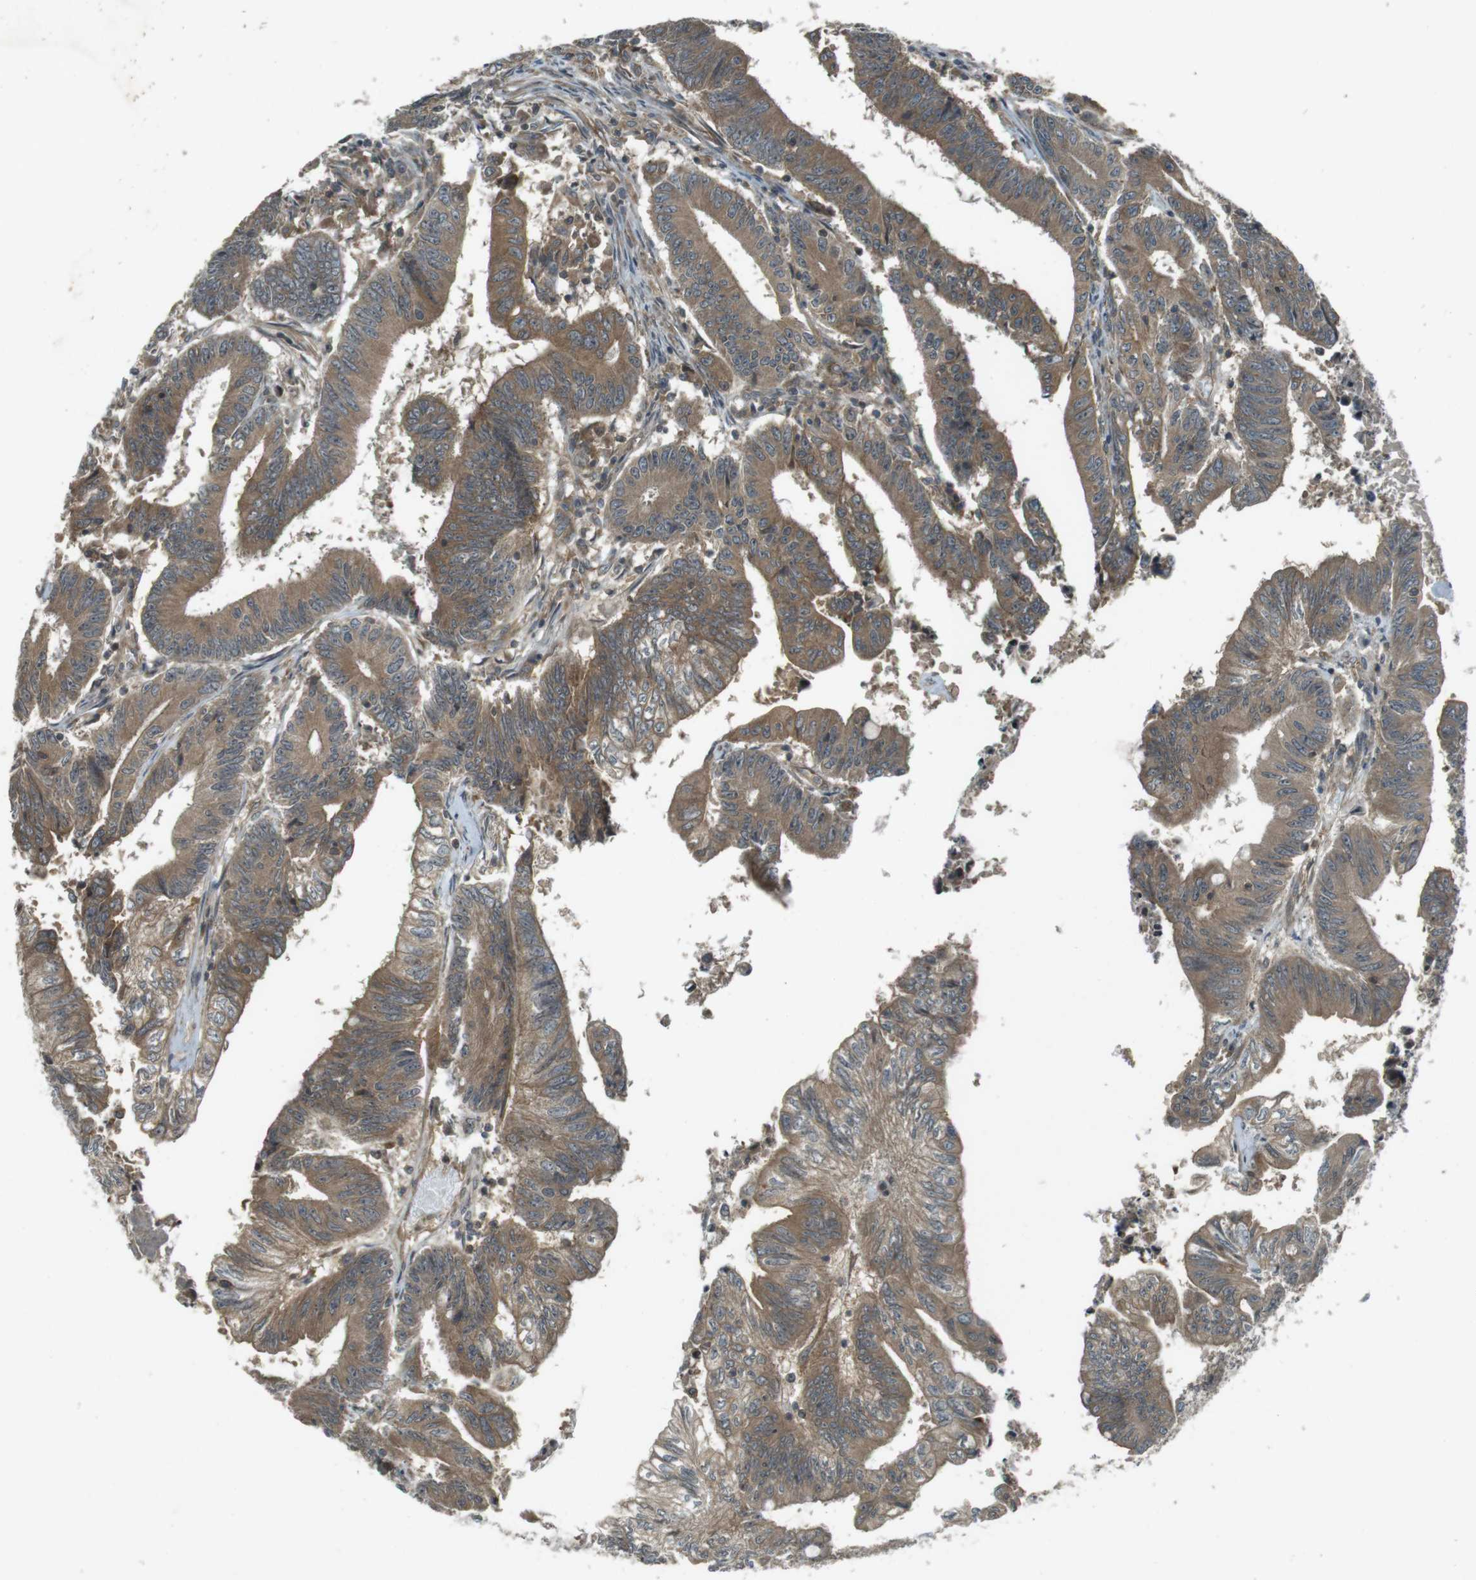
{"staining": {"intensity": "moderate", "quantity": ">75%", "location": "cytoplasmic/membranous"}, "tissue": "colorectal cancer", "cell_type": "Tumor cells", "image_type": "cancer", "snomed": [{"axis": "morphology", "description": "Adenocarcinoma, NOS"}, {"axis": "topography", "description": "Colon"}], "caption": "Protein expression analysis of human colorectal cancer (adenocarcinoma) reveals moderate cytoplasmic/membranous expression in approximately >75% of tumor cells. (Brightfield microscopy of DAB IHC at high magnification).", "gene": "ZYX", "patient": {"sex": "male", "age": 45}}